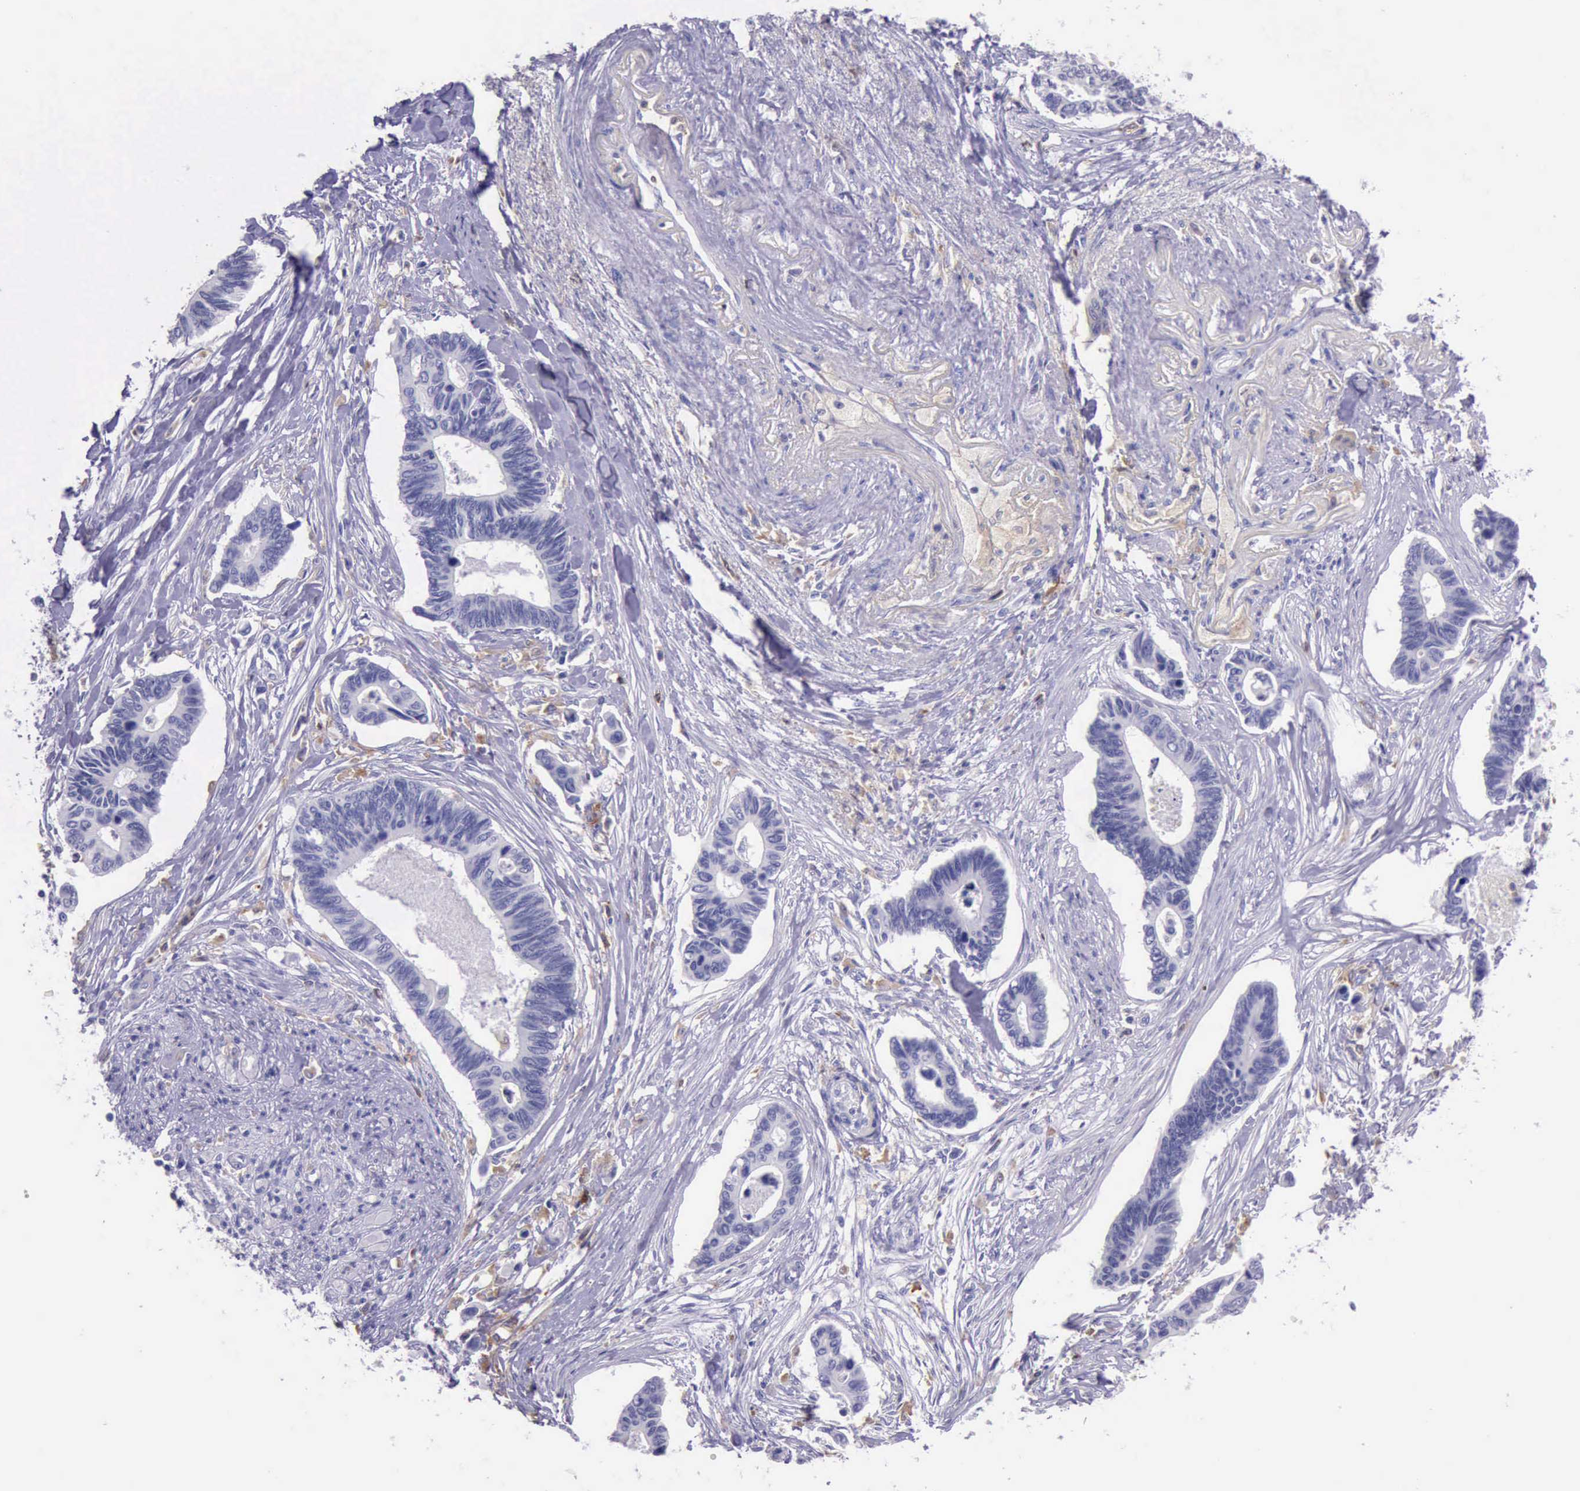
{"staining": {"intensity": "negative", "quantity": "none", "location": "none"}, "tissue": "pancreatic cancer", "cell_type": "Tumor cells", "image_type": "cancer", "snomed": [{"axis": "morphology", "description": "Adenocarcinoma, NOS"}, {"axis": "topography", "description": "Pancreas"}], "caption": "Tumor cells show no significant positivity in pancreatic adenocarcinoma.", "gene": "BTK", "patient": {"sex": "female", "age": 70}}